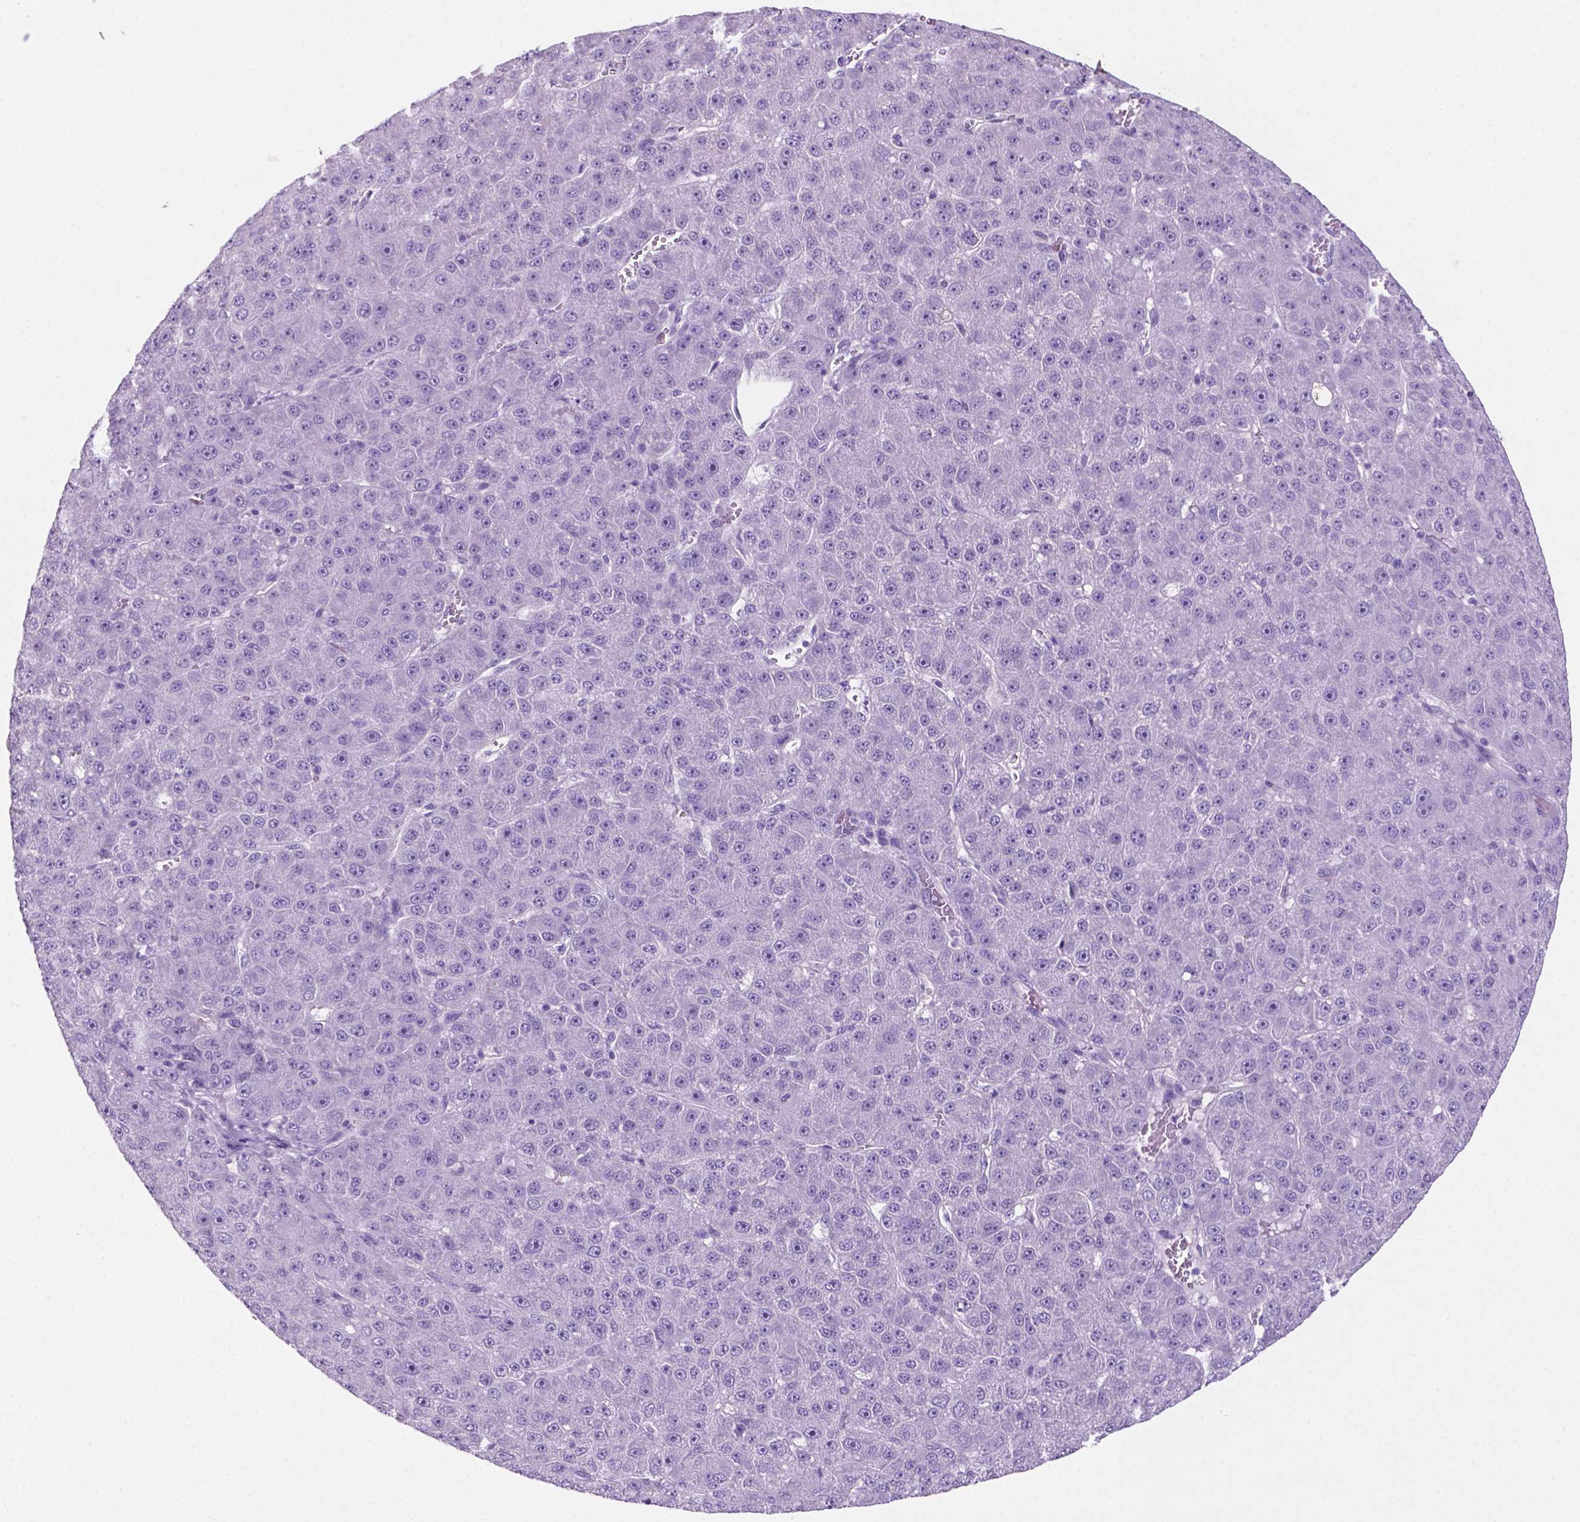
{"staining": {"intensity": "negative", "quantity": "none", "location": "none"}, "tissue": "liver cancer", "cell_type": "Tumor cells", "image_type": "cancer", "snomed": [{"axis": "morphology", "description": "Carcinoma, Hepatocellular, NOS"}, {"axis": "topography", "description": "Liver"}], "caption": "An immunohistochemistry (IHC) image of hepatocellular carcinoma (liver) is shown. There is no staining in tumor cells of hepatocellular carcinoma (liver). (DAB IHC with hematoxylin counter stain).", "gene": "C18orf21", "patient": {"sex": "male", "age": 67}}